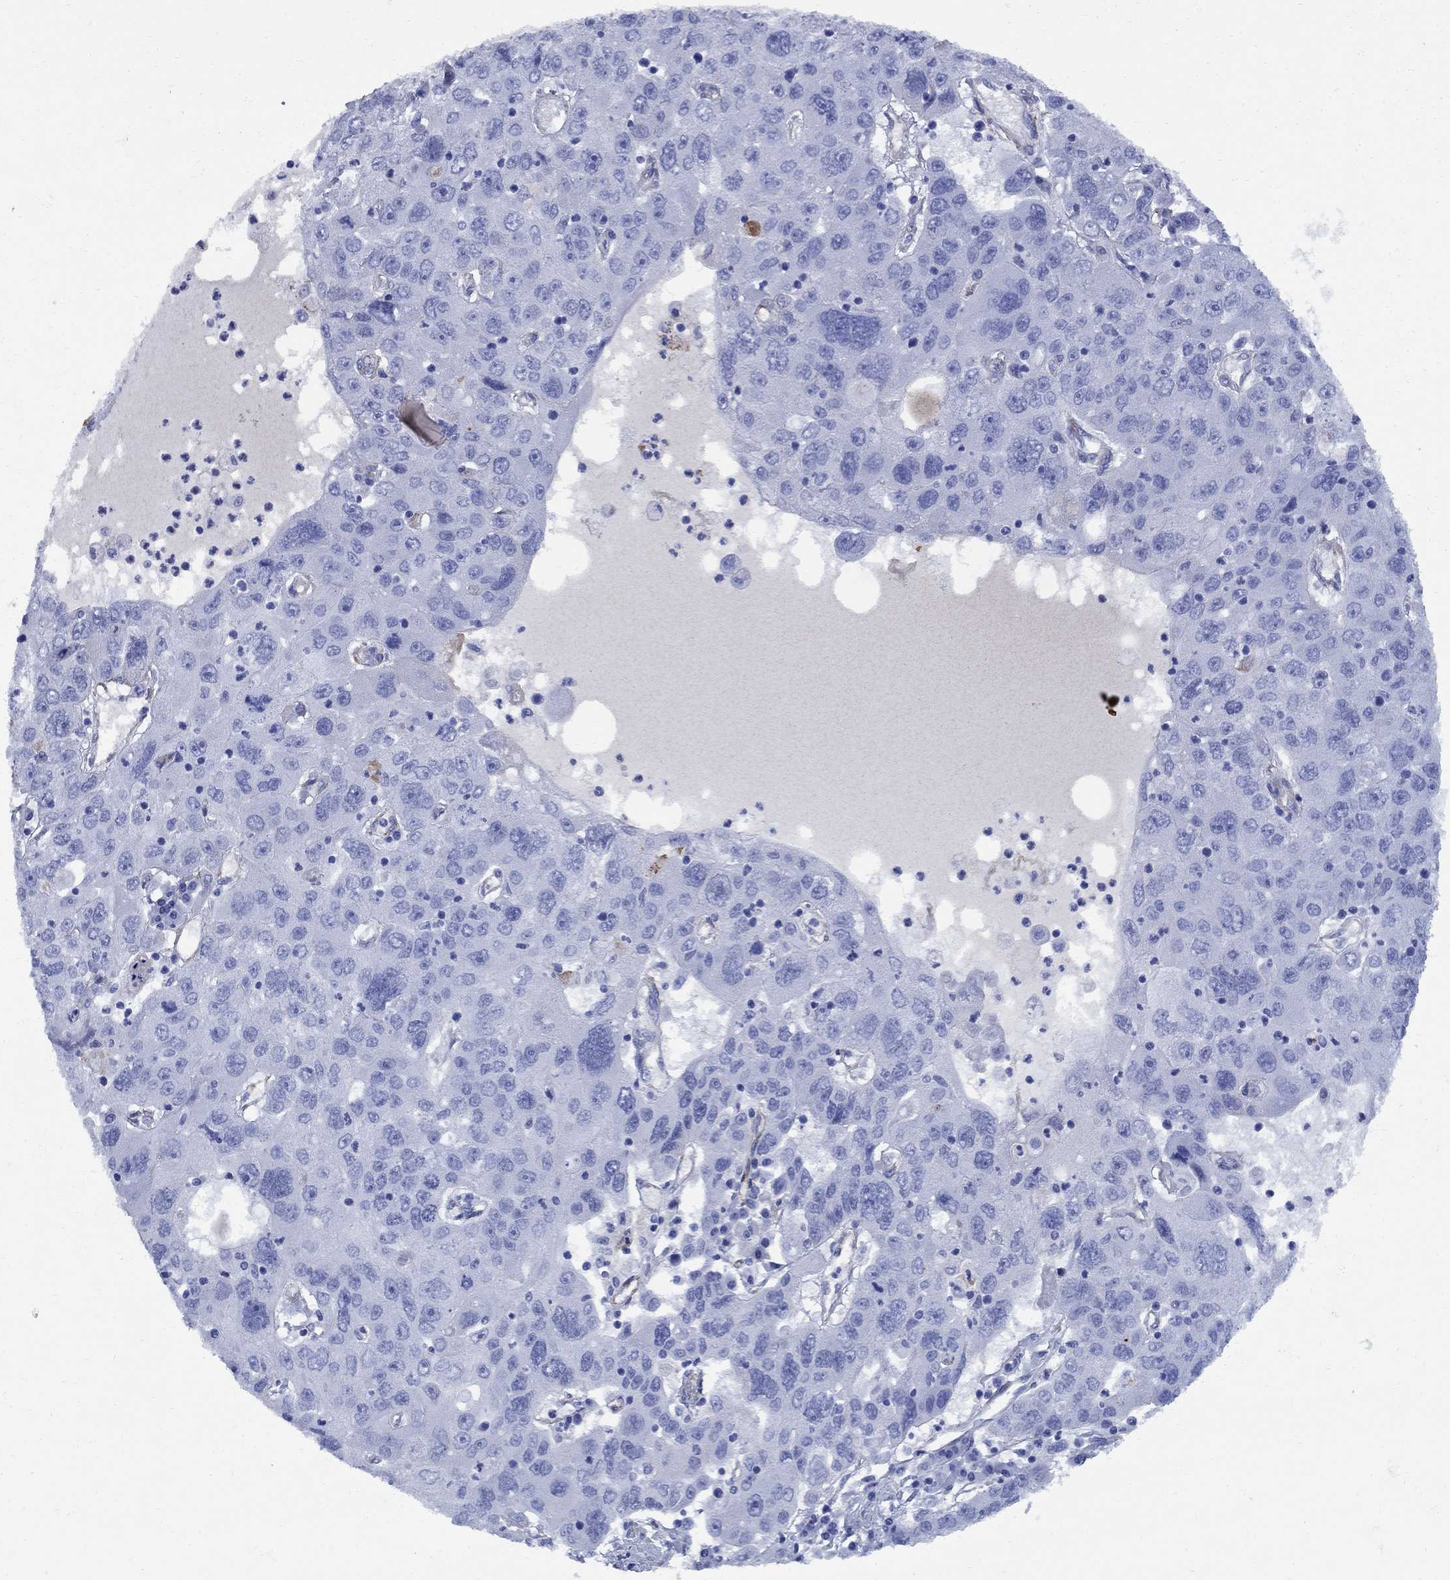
{"staining": {"intensity": "negative", "quantity": "none", "location": "none"}, "tissue": "stomach cancer", "cell_type": "Tumor cells", "image_type": "cancer", "snomed": [{"axis": "morphology", "description": "Adenocarcinoma, NOS"}, {"axis": "topography", "description": "Stomach"}], "caption": "A high-resolution histopathology image shows immunohistochemistry (IHC) staining of stomach adenocarcinoma, which demonstrates no significant staining in tumor cells.", "gene": "VTN", "patient": {"sex": "male", "age": 56}}